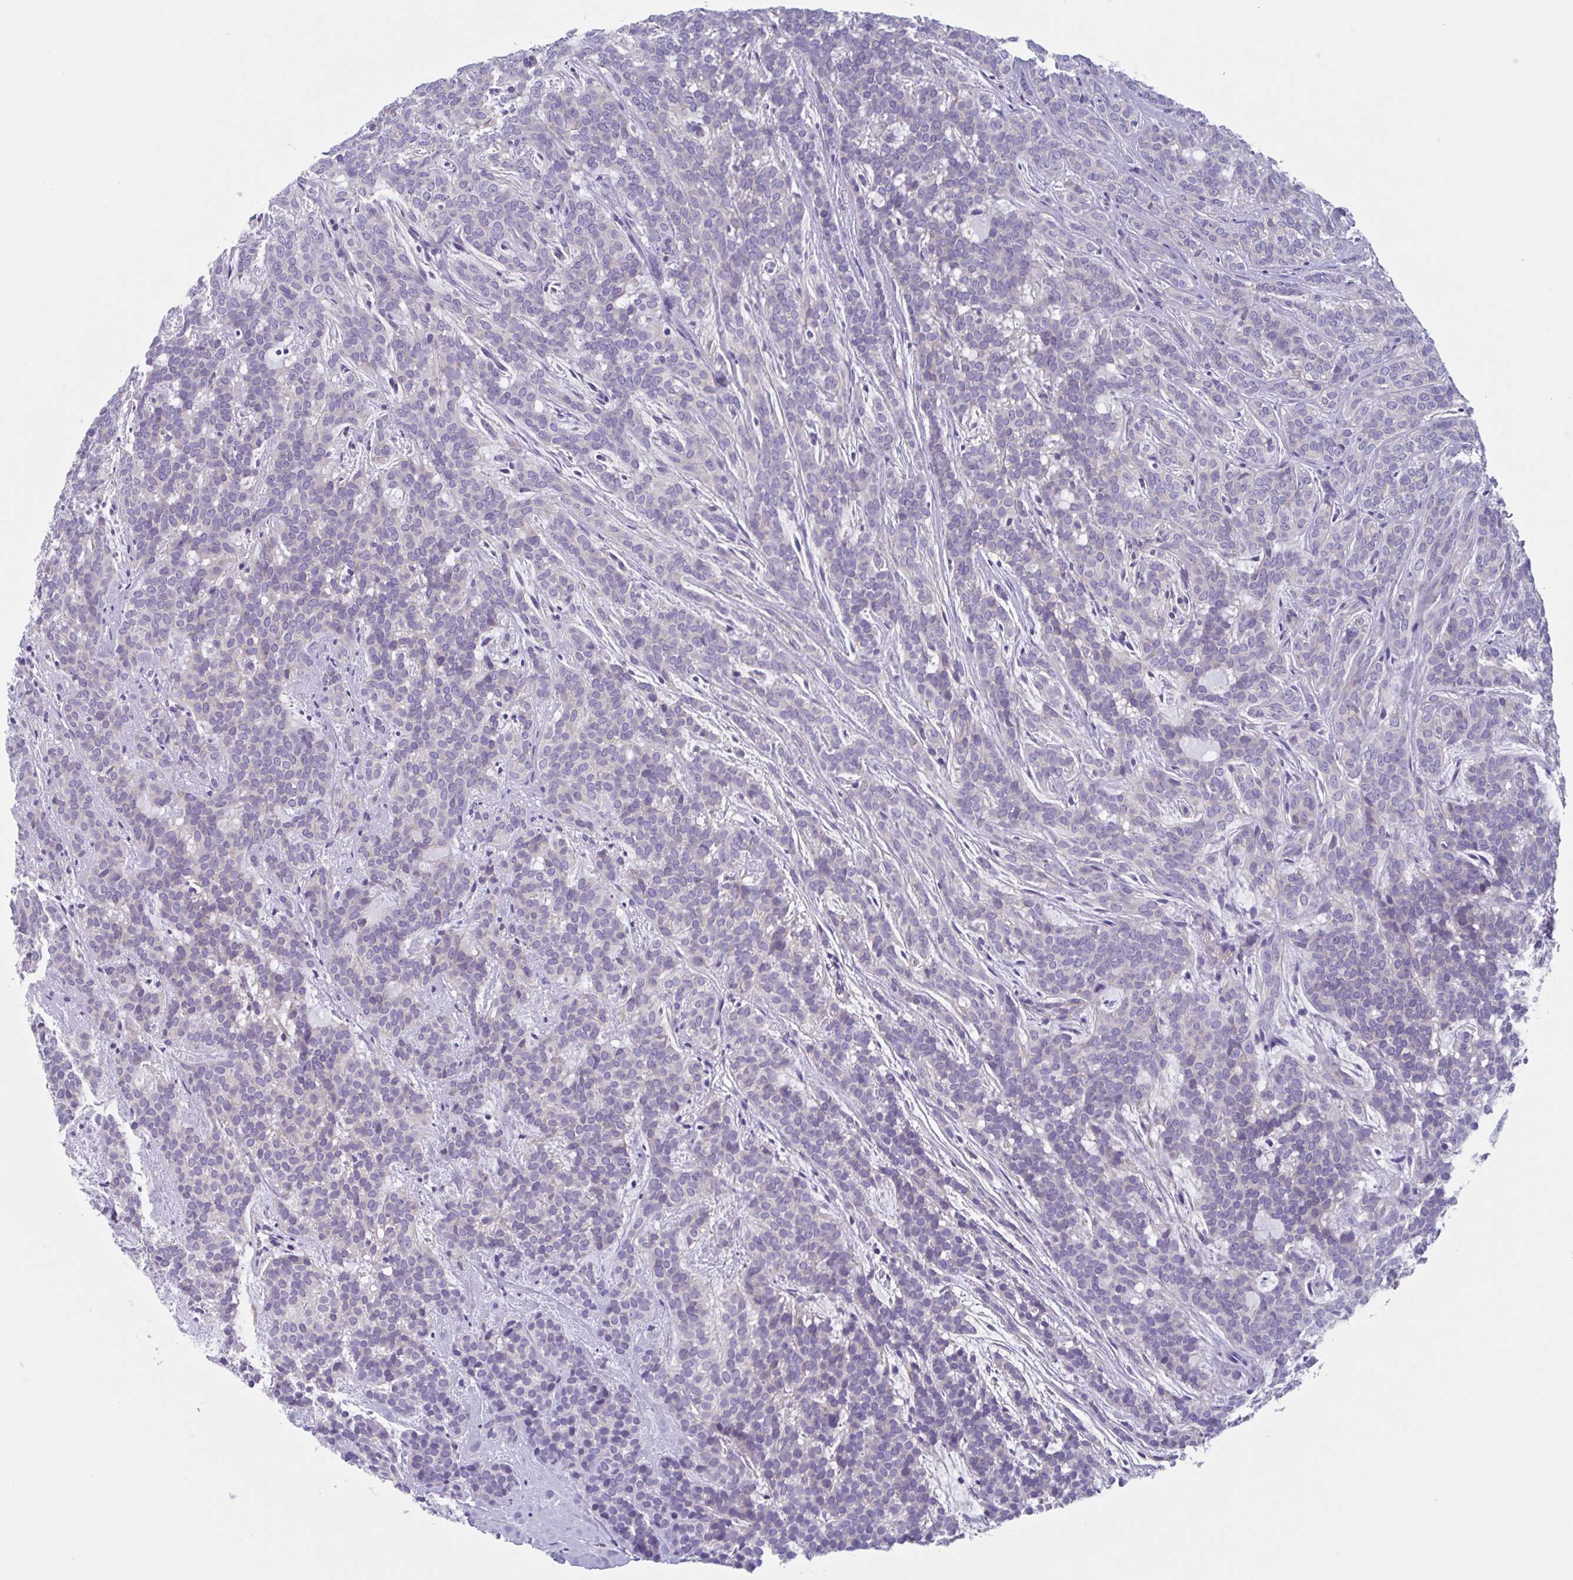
{"staining": {"intensity": "negative", "quantity": "none", "location": "none"}, "tissue": "head and neck cancer", "cell_type": "Tumor cells", "image_type": "cancer", "snomed": [{"axis": "morphology", "description": "Normal tissue, NOS"}, {"axis": "morphology", "description": "Adenocarcinoma, NOS"}, {"axis": "topography", "description": "Oral tissue"}, {"axis": "topography", "description": "Head-Neck"}], "caption": "Immunohistochemical staining of human head and neck adenocarcinoma demonstrates no significant expression in tumor cells. (DAB IHC visualized using brightfield microscopy, high magnification).", "gene": "LPIN3", "patient": {"sex": "female", "age": 57}}